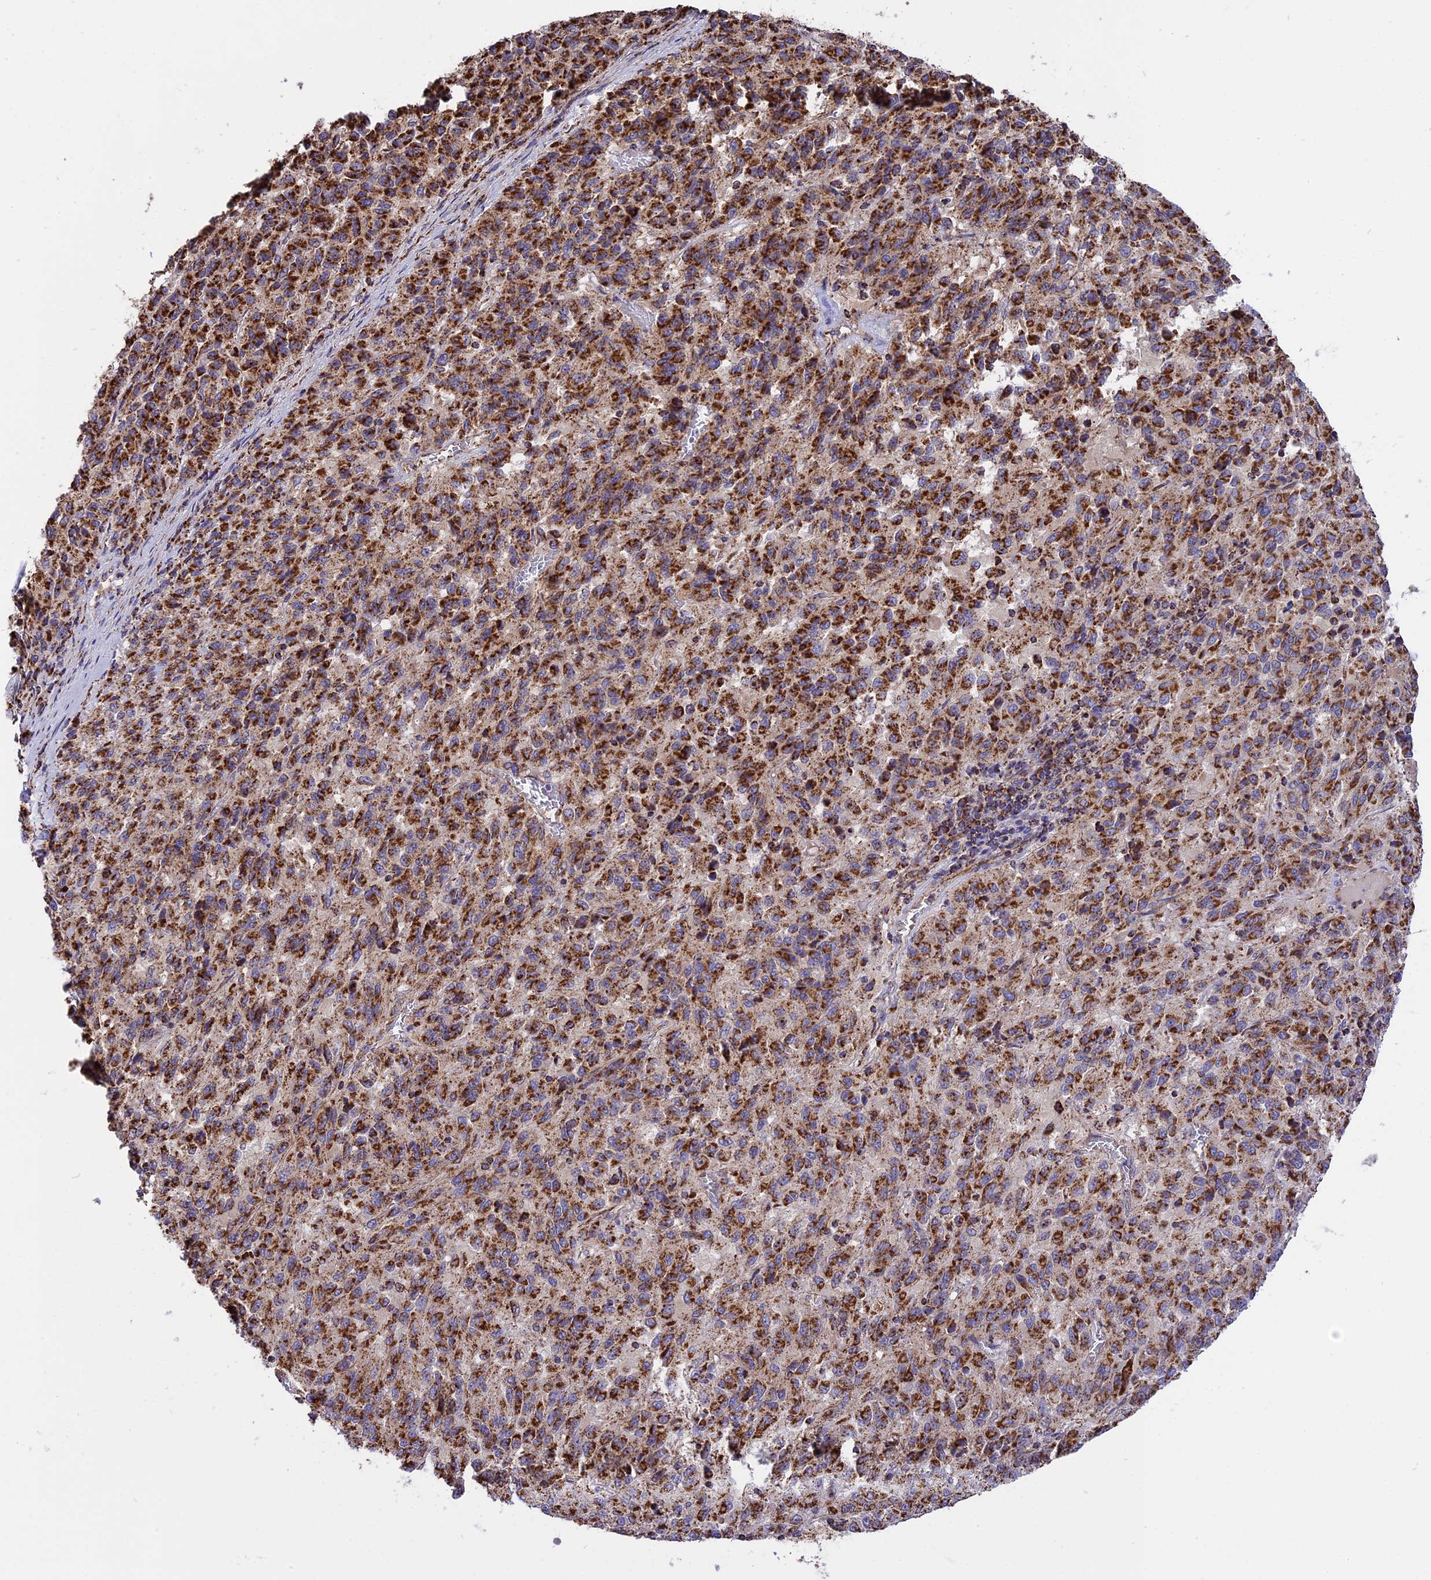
{"staining": {"intensity": "strong", "quantity": ">75%", "location": "cytoplasmic/membranous"}, "tissue": "melanoma", "cell_type": "Tumor cells", "image_type": "cancer", "snomed": [{"axis": "morphology", "description": "Malignant melanoma, Metastatic site"}, {"axis": "topography", "description": "Lung"}], "caption": "Immunohistochemical staining of malignant melanoma (metastatic site) demonstrates high levels of strong cytoplasmic/membranous positivity in about >75% of tumor cells. (Stains: DAB (3,3'-diaminobenzidine) in brown, nuclei in blue, Microscopy: brightfield microscopy at high magnification).", "gene": "TTC4", "patient": {"sex": "male", "age": 64}}